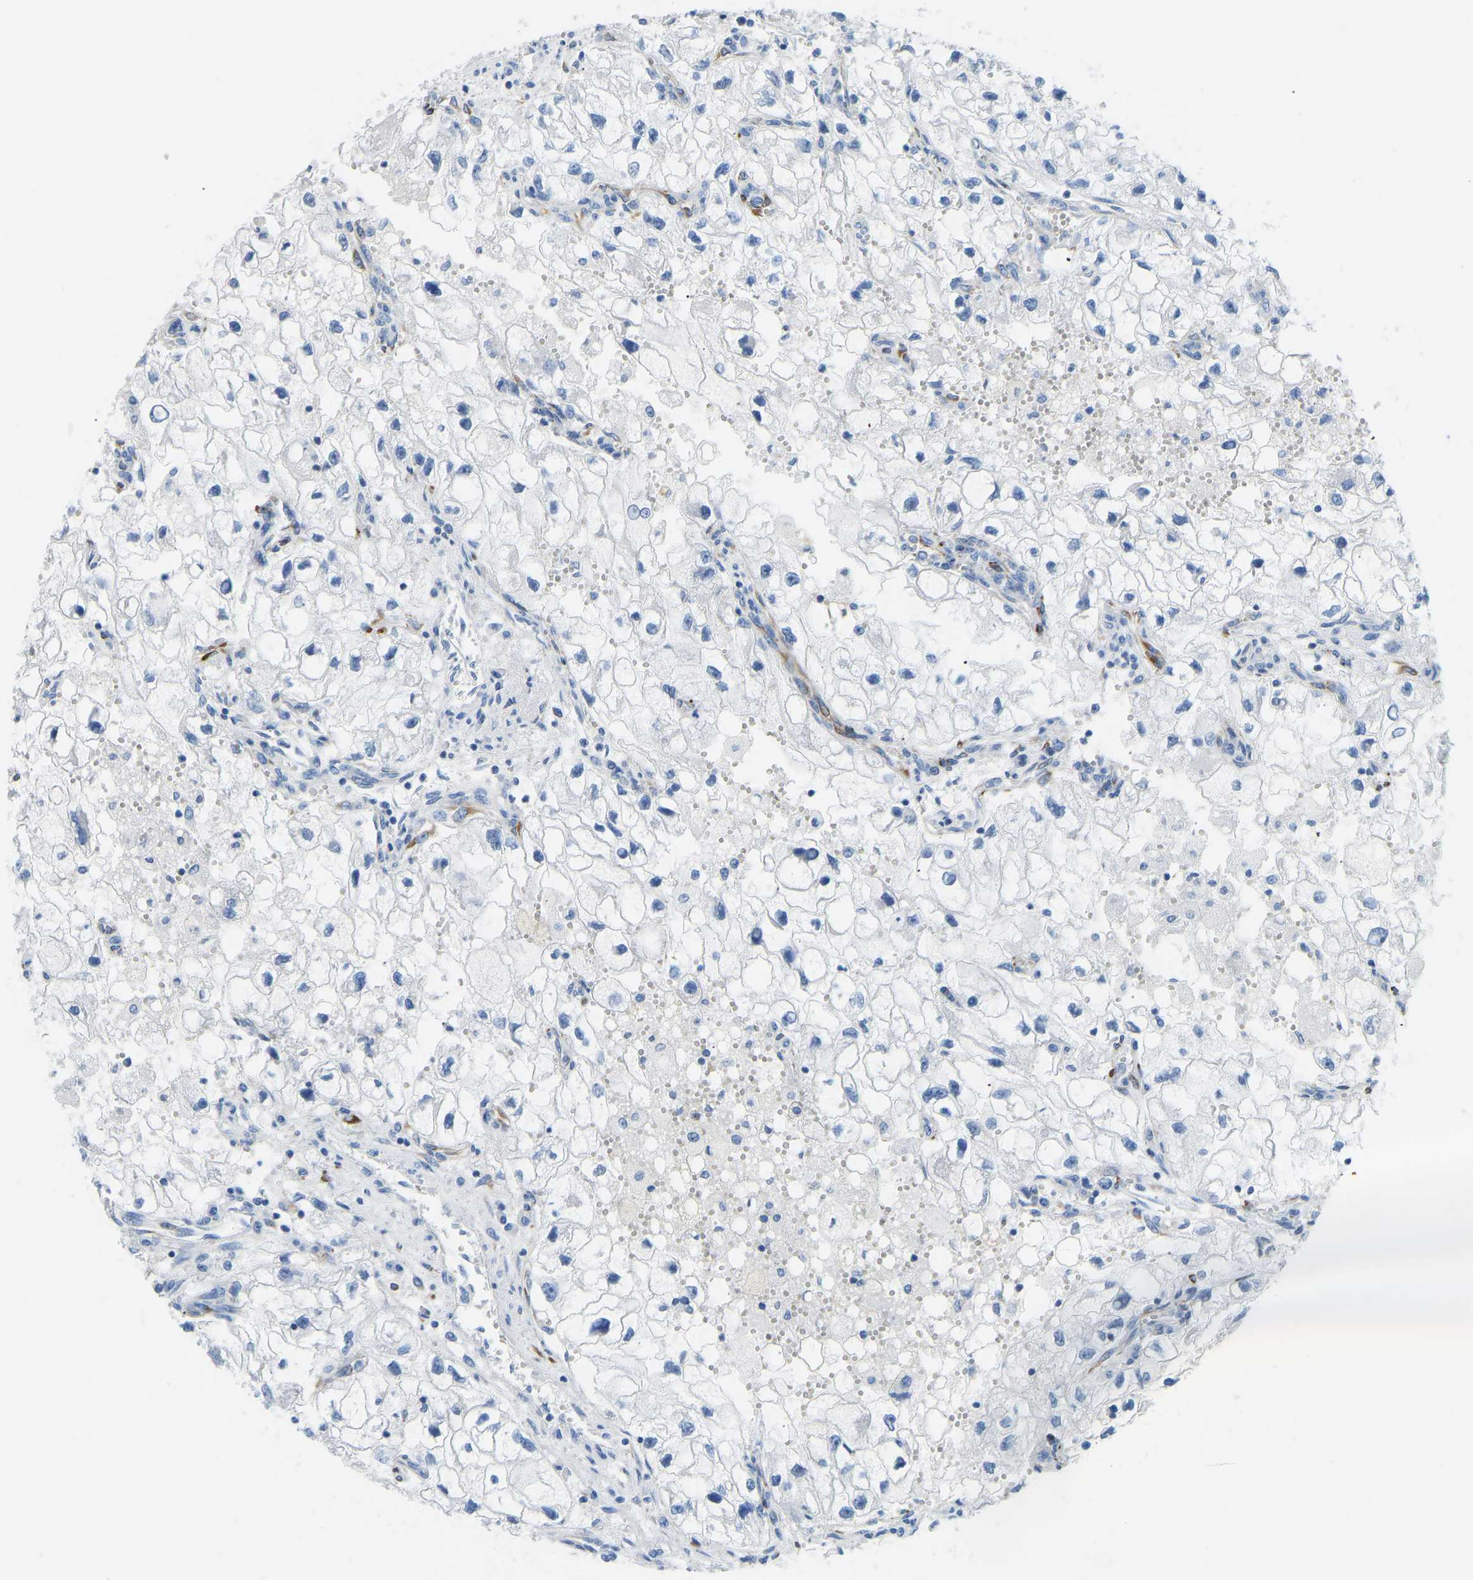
{"staining": {"intensity": "negative", "quantity": "none", "location": "none"}, "tissue": "renal cancer", "cell_type": "Tumor cells", "image_type": "cancer", "snomed": [{"axis": "morphology", "description": "Adenocarcinoma, NOS"}, {"axis": "topography", "description": "Kidney"}], "caption": "Immunohistochemical staining of renal adenocarcinoma exhibits no significant staining in tumor cells.", "gene": "COL15A1", "patient": {"sex": "female", "age": 70}}